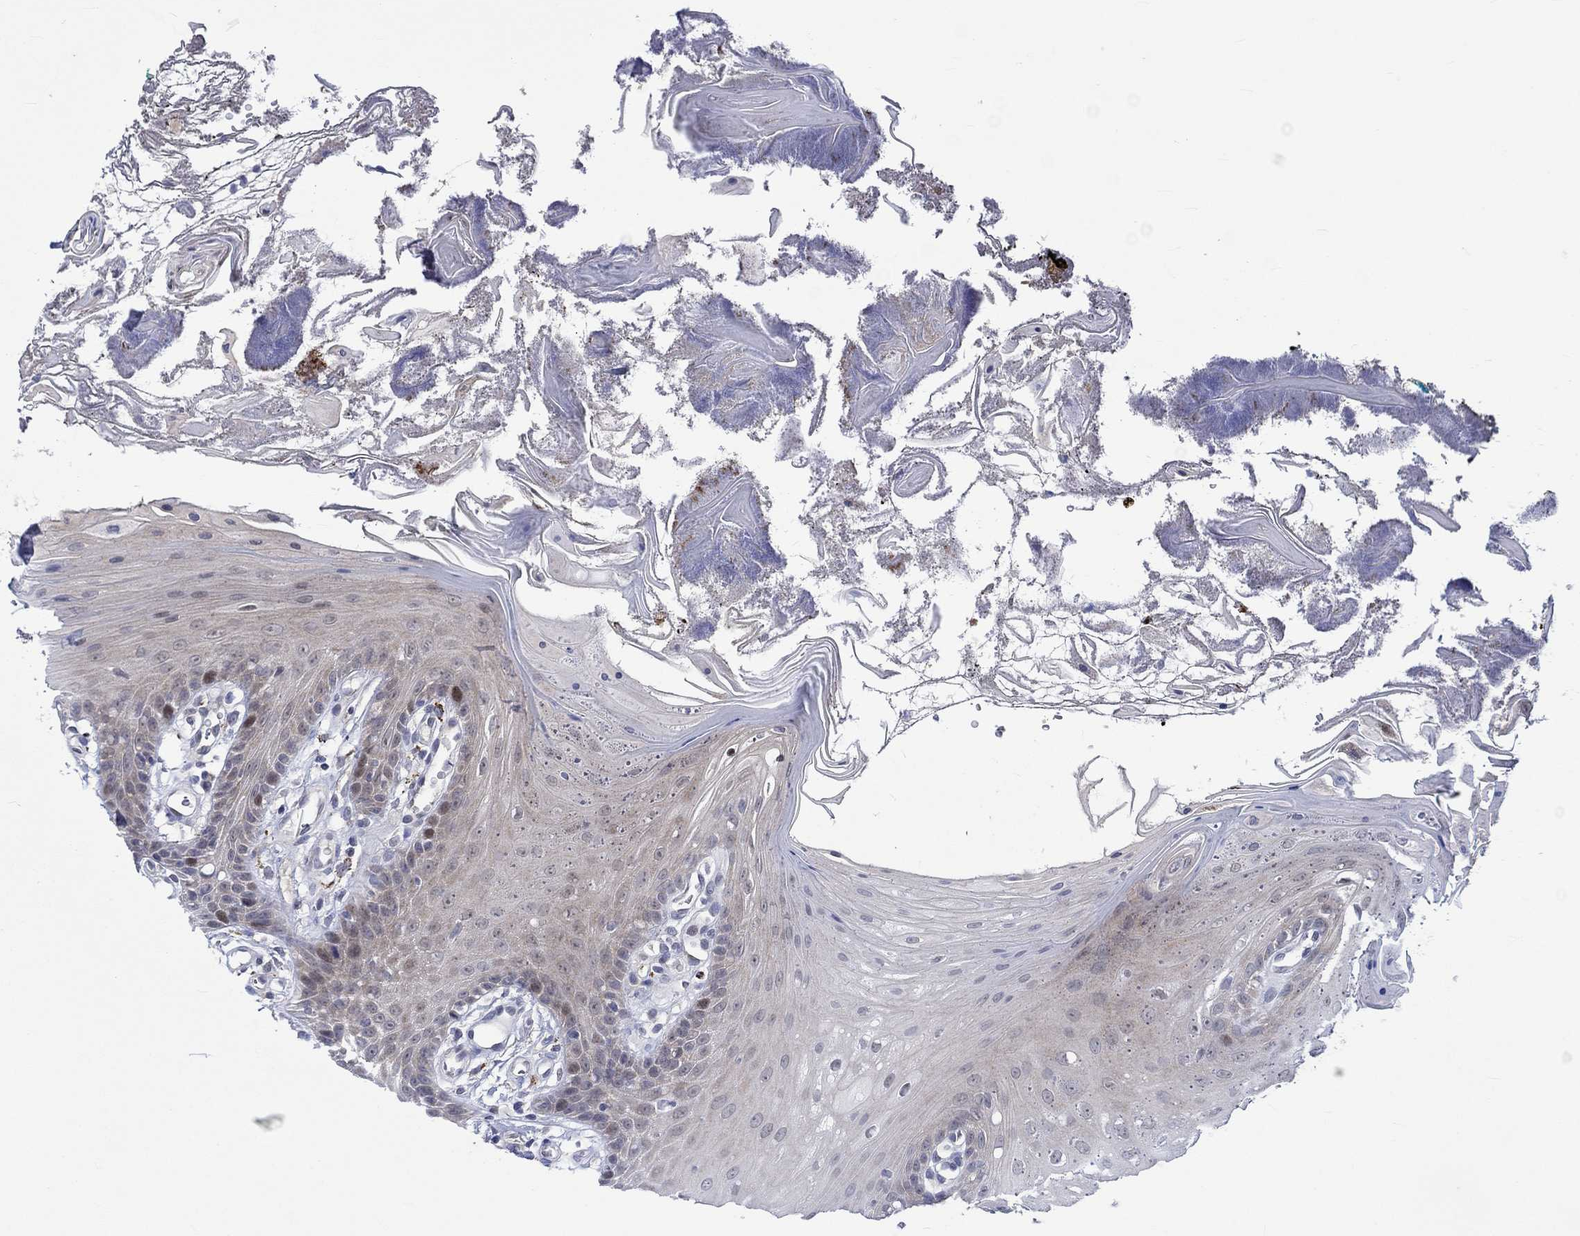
{"staining": {"intensity": "moderate", "quantity": "<25%", "location": "nuclear"}, "tissue": "oral mucosa", "cell_type": "Squamous epithelial cells", "image_type": "normal", "snomed": [{"axis": "morphology", "description": "Normal tissue, NOS"}, {"axis": "morphology", "description": "Squamous cell carcinoma, NOS"}, {"axis": "topography", "description": "Oral tissue"}, {"axis": "topography", "description": "Head-Neck"}], "caption": "High-magnification brightfield microscopy of unremarkable oral mucosa stained with DAB (3,3'-diaminobenzidine) (brown) and counterstained with hematoxylin (blue). squamous epithelial cells exhibit moderate nuclear positivity is seen in approximately<25% of cells.", "gene": "E2F8", "patient": {"sex": "male", "age": 69}}